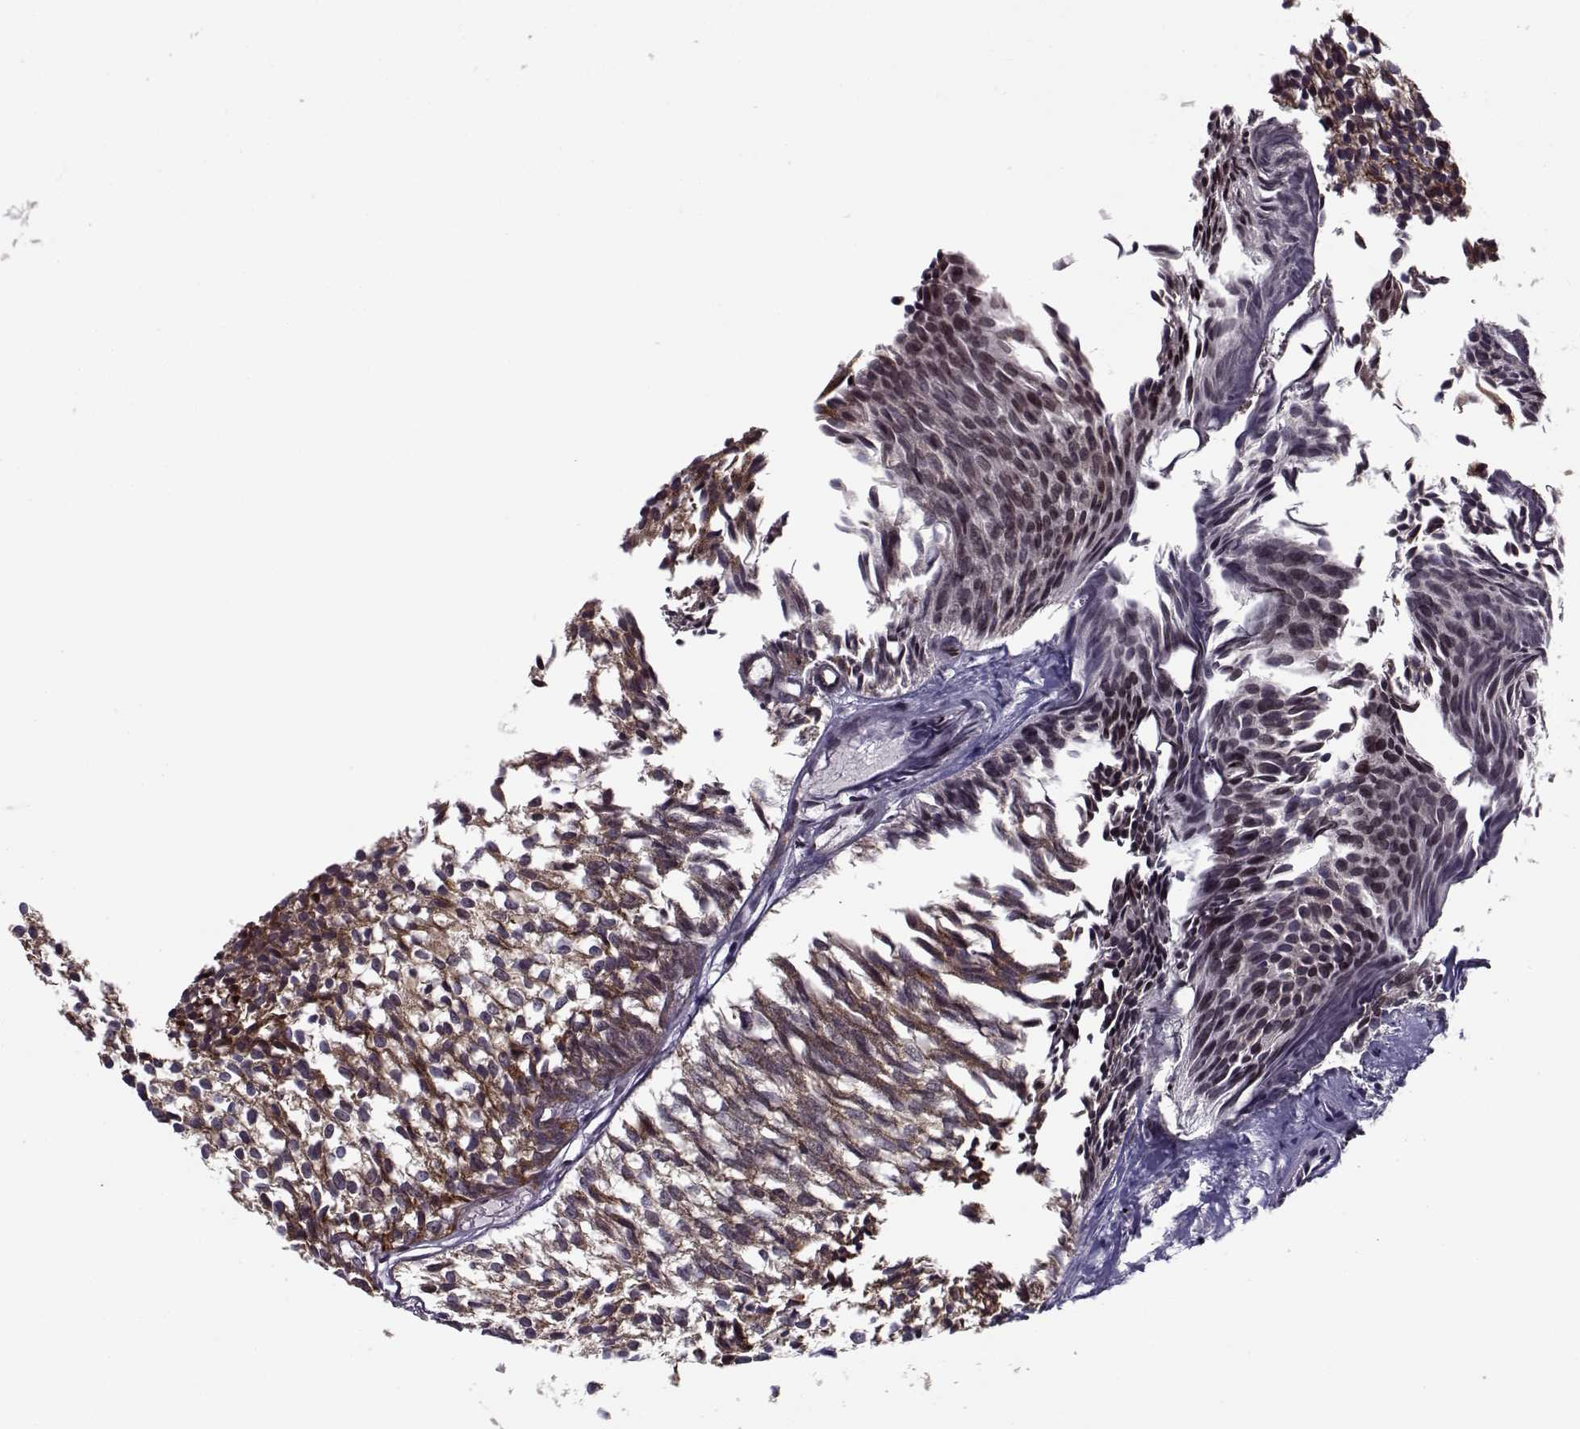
{"staining": {"intensity": "strong", "quantity": "25%-75%", "location": "cytoplasmic/membranous"}, "tissue": "urothelial cancer", "cell_type": "Tumor cells", "image_type": "cancer", "snomed": [{"axis": "morphology", "description": "Urothelial carcinoma, Low grade"}, {"axis": "topography", "description": "Urinary bladder"}], "caption": "High-power microscopy captured an immunohistochemistry image of urothelial carcinoma (low-grade), revealing strong cytoplasmic/membranous positivity in approximately 25%-75% of tumor cells.", "gene": "RPL31", "patient": {"sex": "male", "age": 63}}